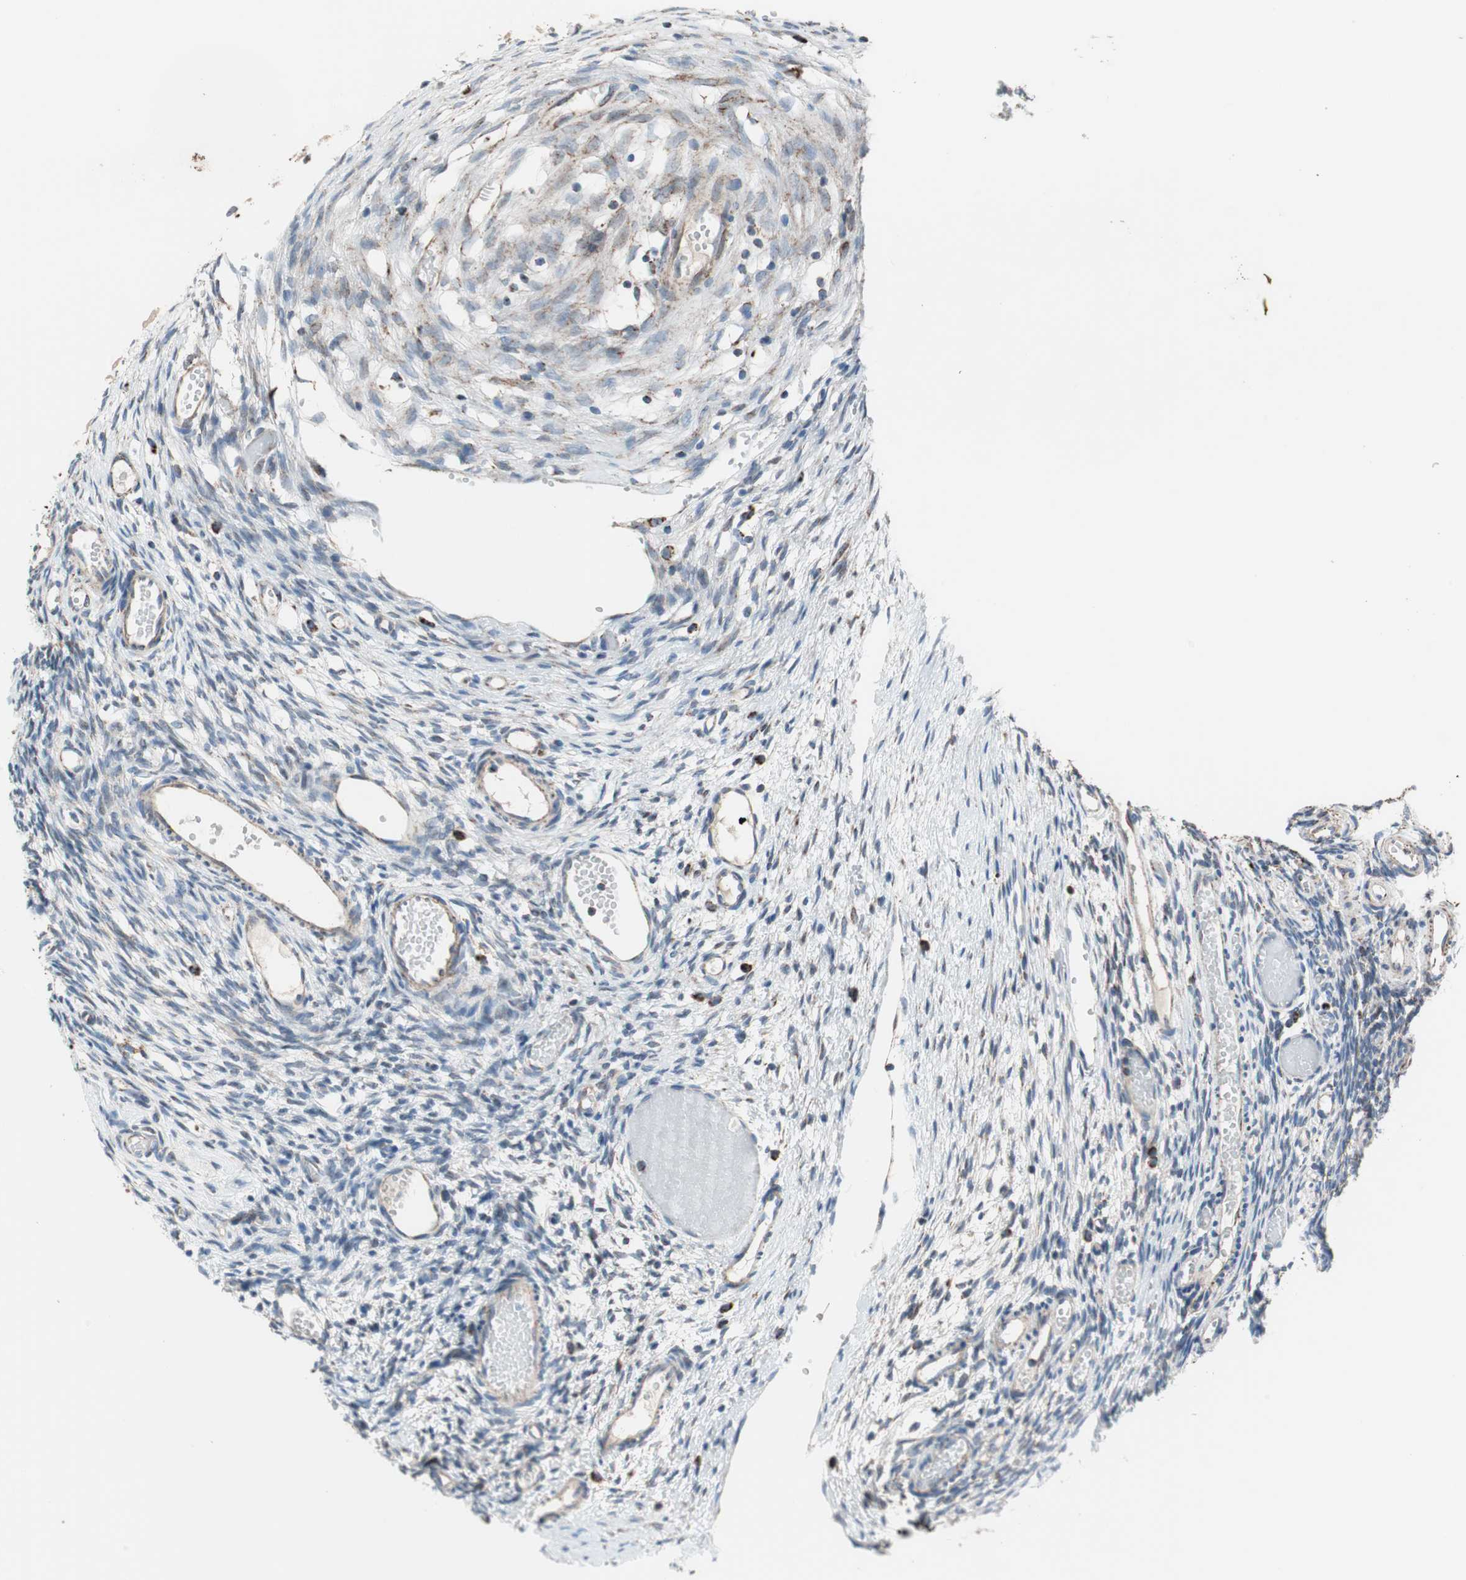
{"staining": {"intensity": "moderate", "quantity": "<25%", "location": "cytoplasmic/membranous"}, "tissue": "ovary", "cell_type": "Ovarian stroma cells", "image_type": "normal", "snomed": [{"axis": "morphology", "description": "Normal tissue, NOS"}, {"axis": "topography", "description": "Ovary"}], "caption": "Benign ovary displays moderate cytoplasmic/membranous staining in approximately <25% of ovarian stroma cells (Stains: DAB in brown, nuclei in blue, Microscopy: brightfield microscopy at high magnification)..", "gene": "PCSK4", "patient": {"sex": "female", "age": 35}}